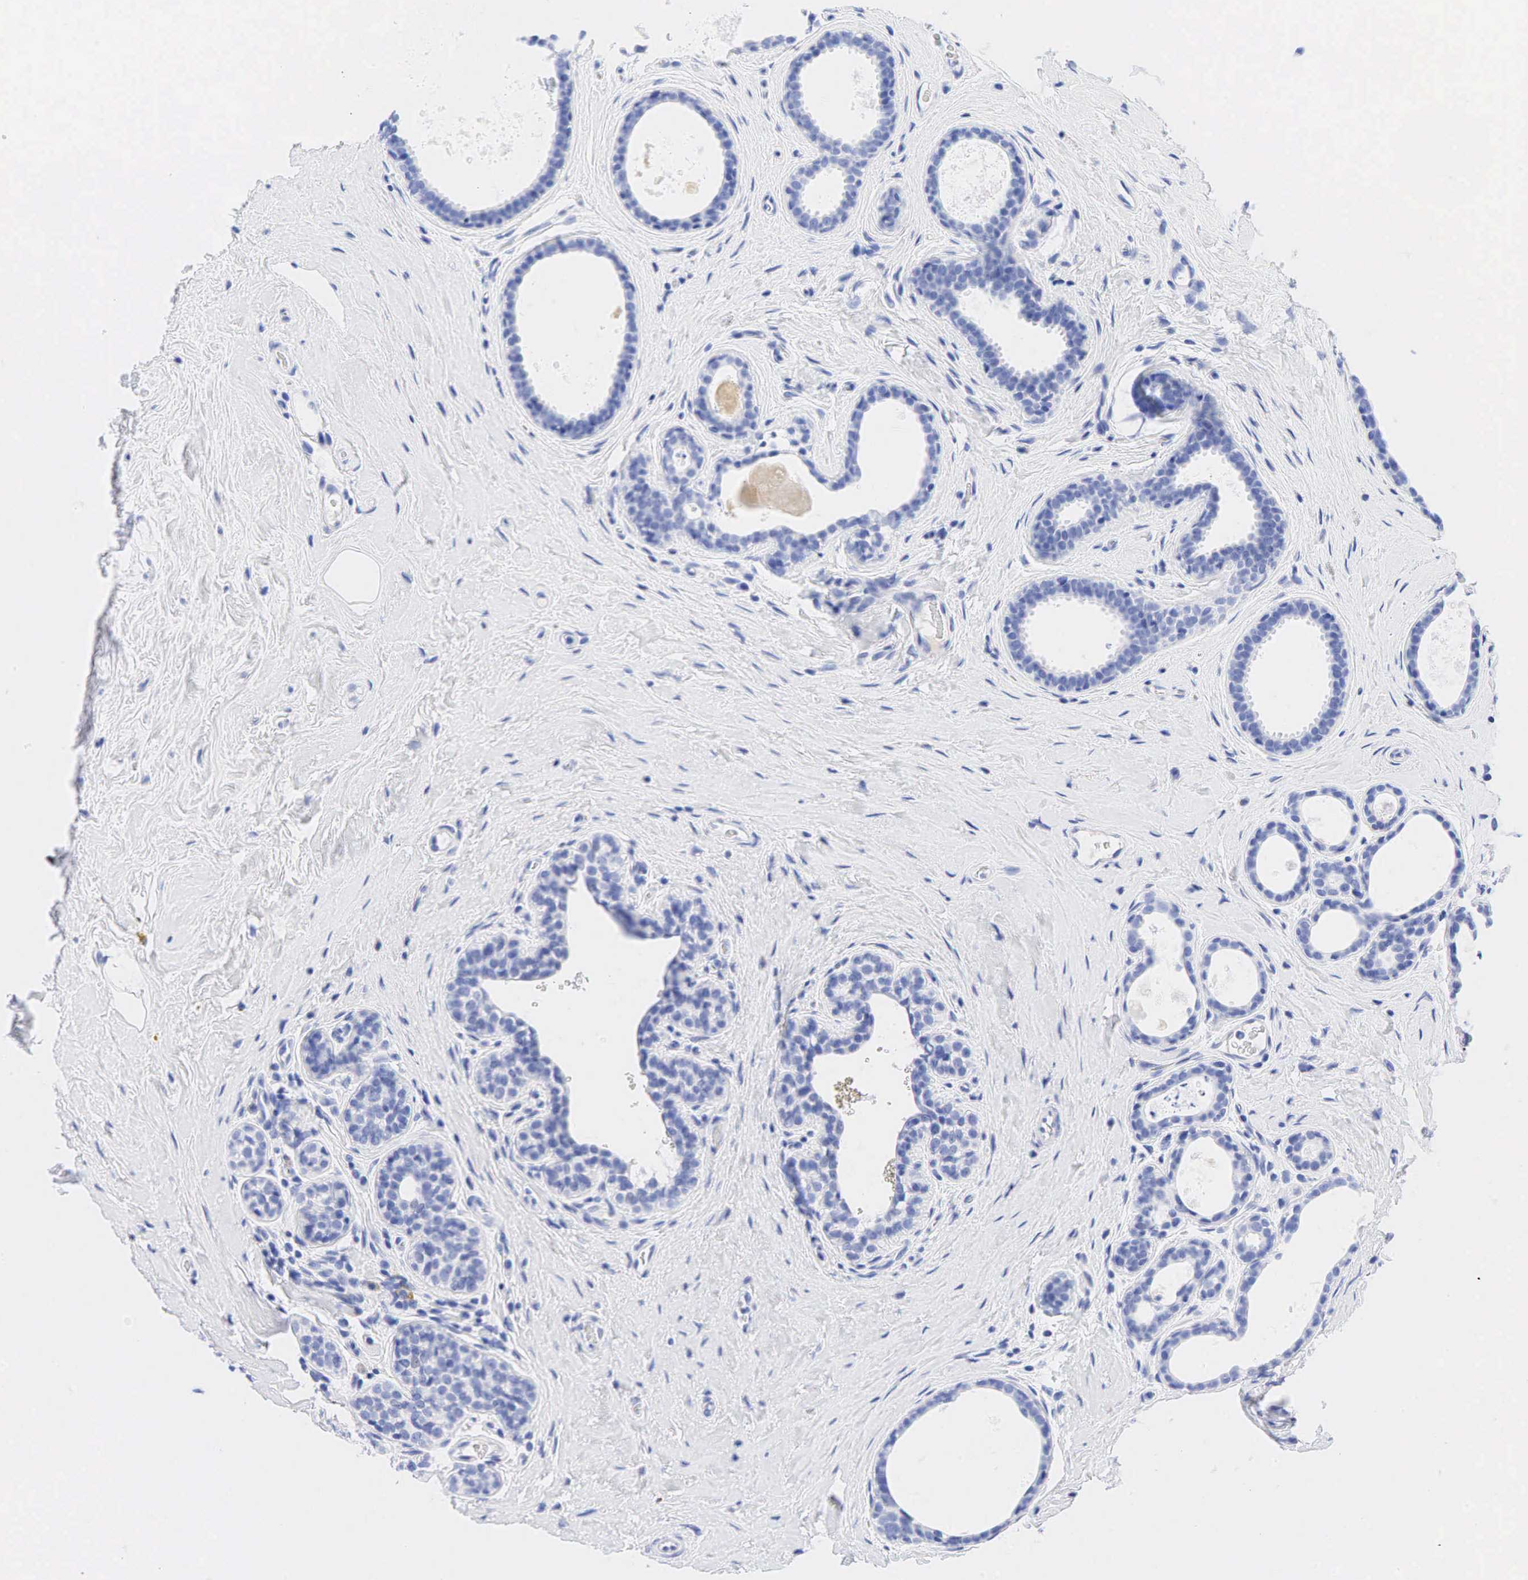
{"staining": {"intensity": "negative", "quantity": "none", "location": "none"}, "tissue": "breast cancer", "cell_type": "Tumor cells", "image_type": "cancer", "snomed": [{"axis": "morphology", "description": "Duct carcinoma"}, {"axis": "topography", "description": "Breast"}], "caption": "DAB (3,3'-diaminobenzidine) immunohistochemical staining of human infiltrating ductal carcinoma (breast) exhibits no significant positivity in tumor cells.", "gene": "NKX2-1", "patient": {"sex": "female", "age": 72}}